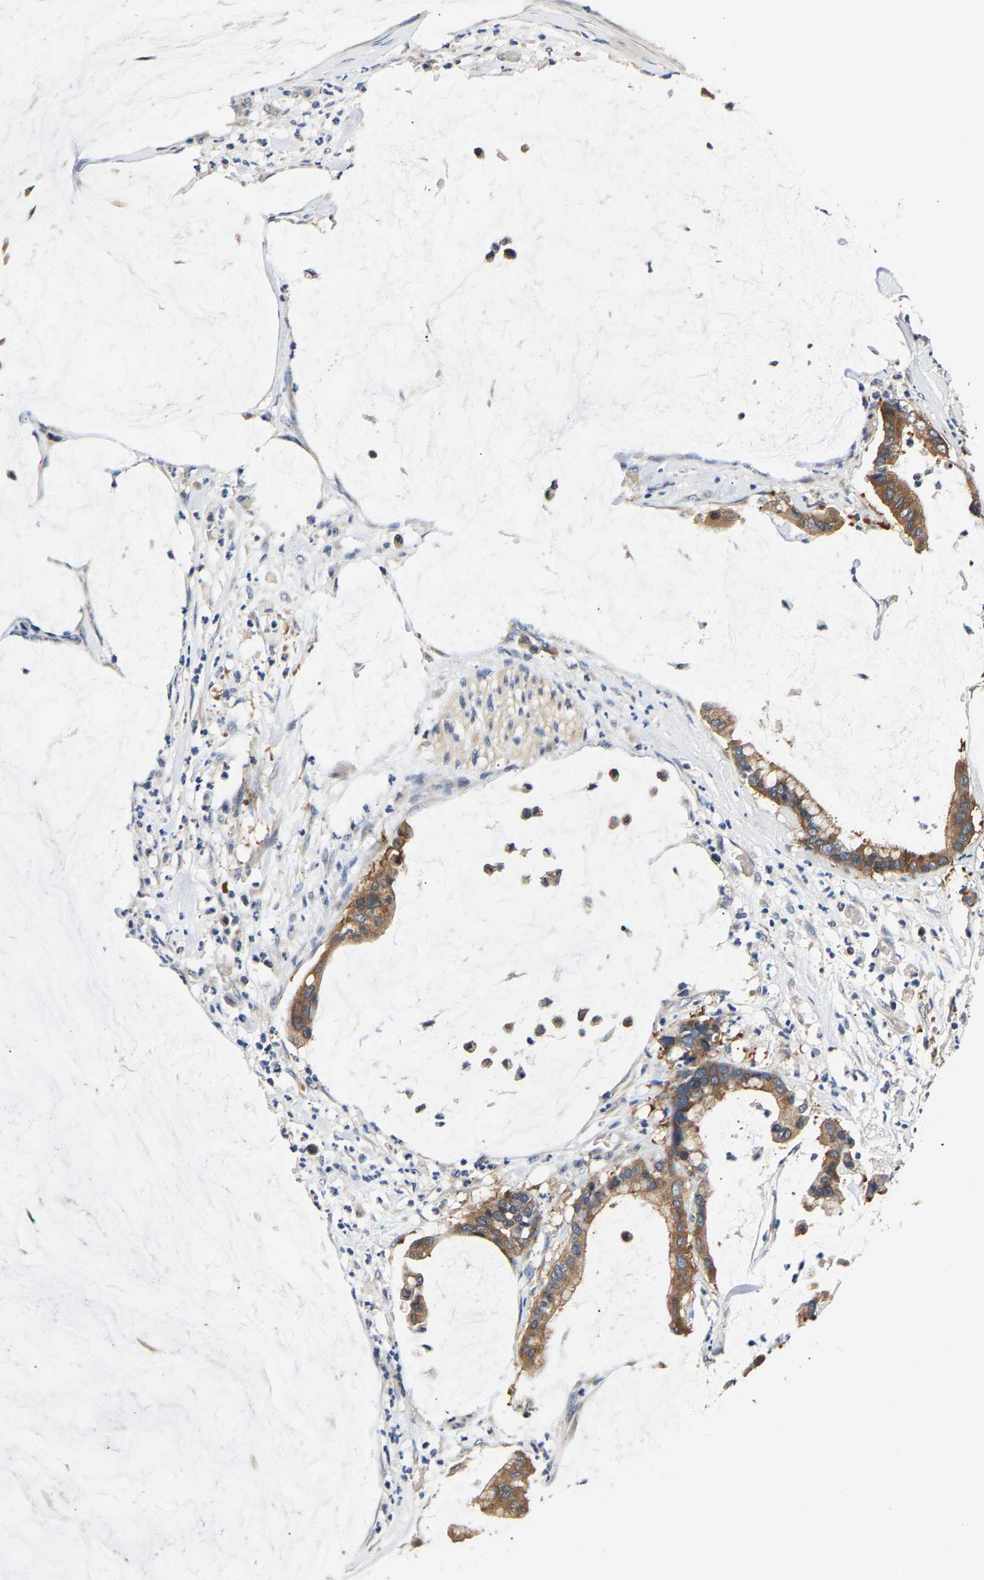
{"staining": {"intensity": "moderate", "quantity": ">75%", "location": "cytoplasmic/membranous"}, "tissue": "pancreatic cancer", "cell_type": "Tumor cells", "image_type": "cancer", "snomed": [{"axis": "morphology", "description": "Adenocarcinoma, NOS"}, {"axis": "topography", "description": "Pancreas"}], "caption": "Immunohistochemistry (DAB (3,3'-diaminobenzidine)) staining of pancreatic cancer (adenocarcinoma) demonstrates moderate cytoplasmic/membranous protein positivity in approximately >75% of tumor cells.", "gene": "LRBA", "patient": {"sex": "male", "age": 41}}